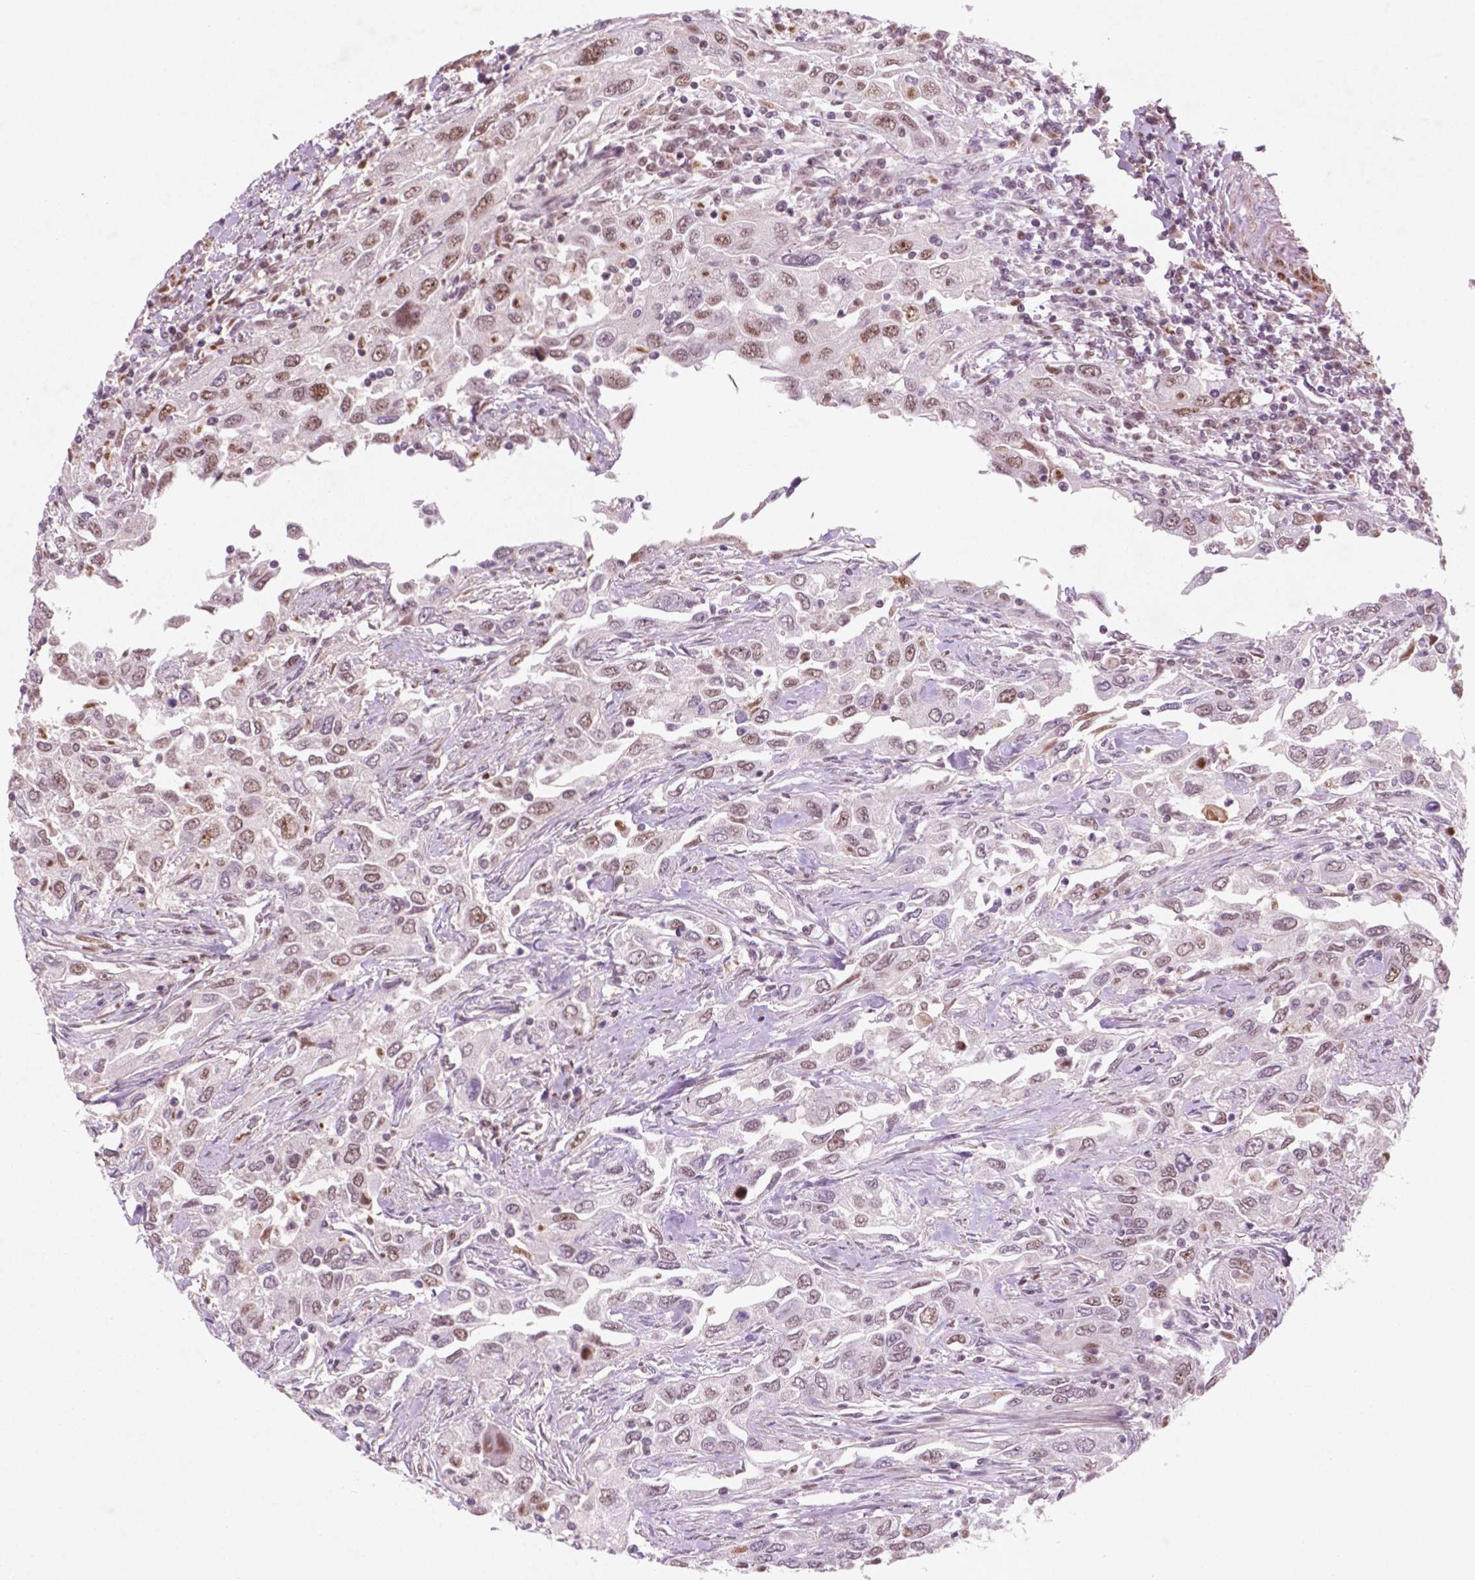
{"staining": {"intensity": "moderate", "quantity": ">75%", "location": "nuclear"}, "tissue": "urothelial cancer", "cell_type": "Tumor cells", "image_type": "cancer", "snomed": [{"axis": "morphology", "description": "Urothelial carcinoma, High grade"}, {"axis": "topography", "description": "Urinary bladder"}], "caption": "Immunohistochemical staining of human urothelial carcinoma (high-grade) exhibits medium levels of moderate nuclear staining in about >75% of tumor cells.", "gene": "CTR9", "patient": {"sex": "male", "age": 76}}